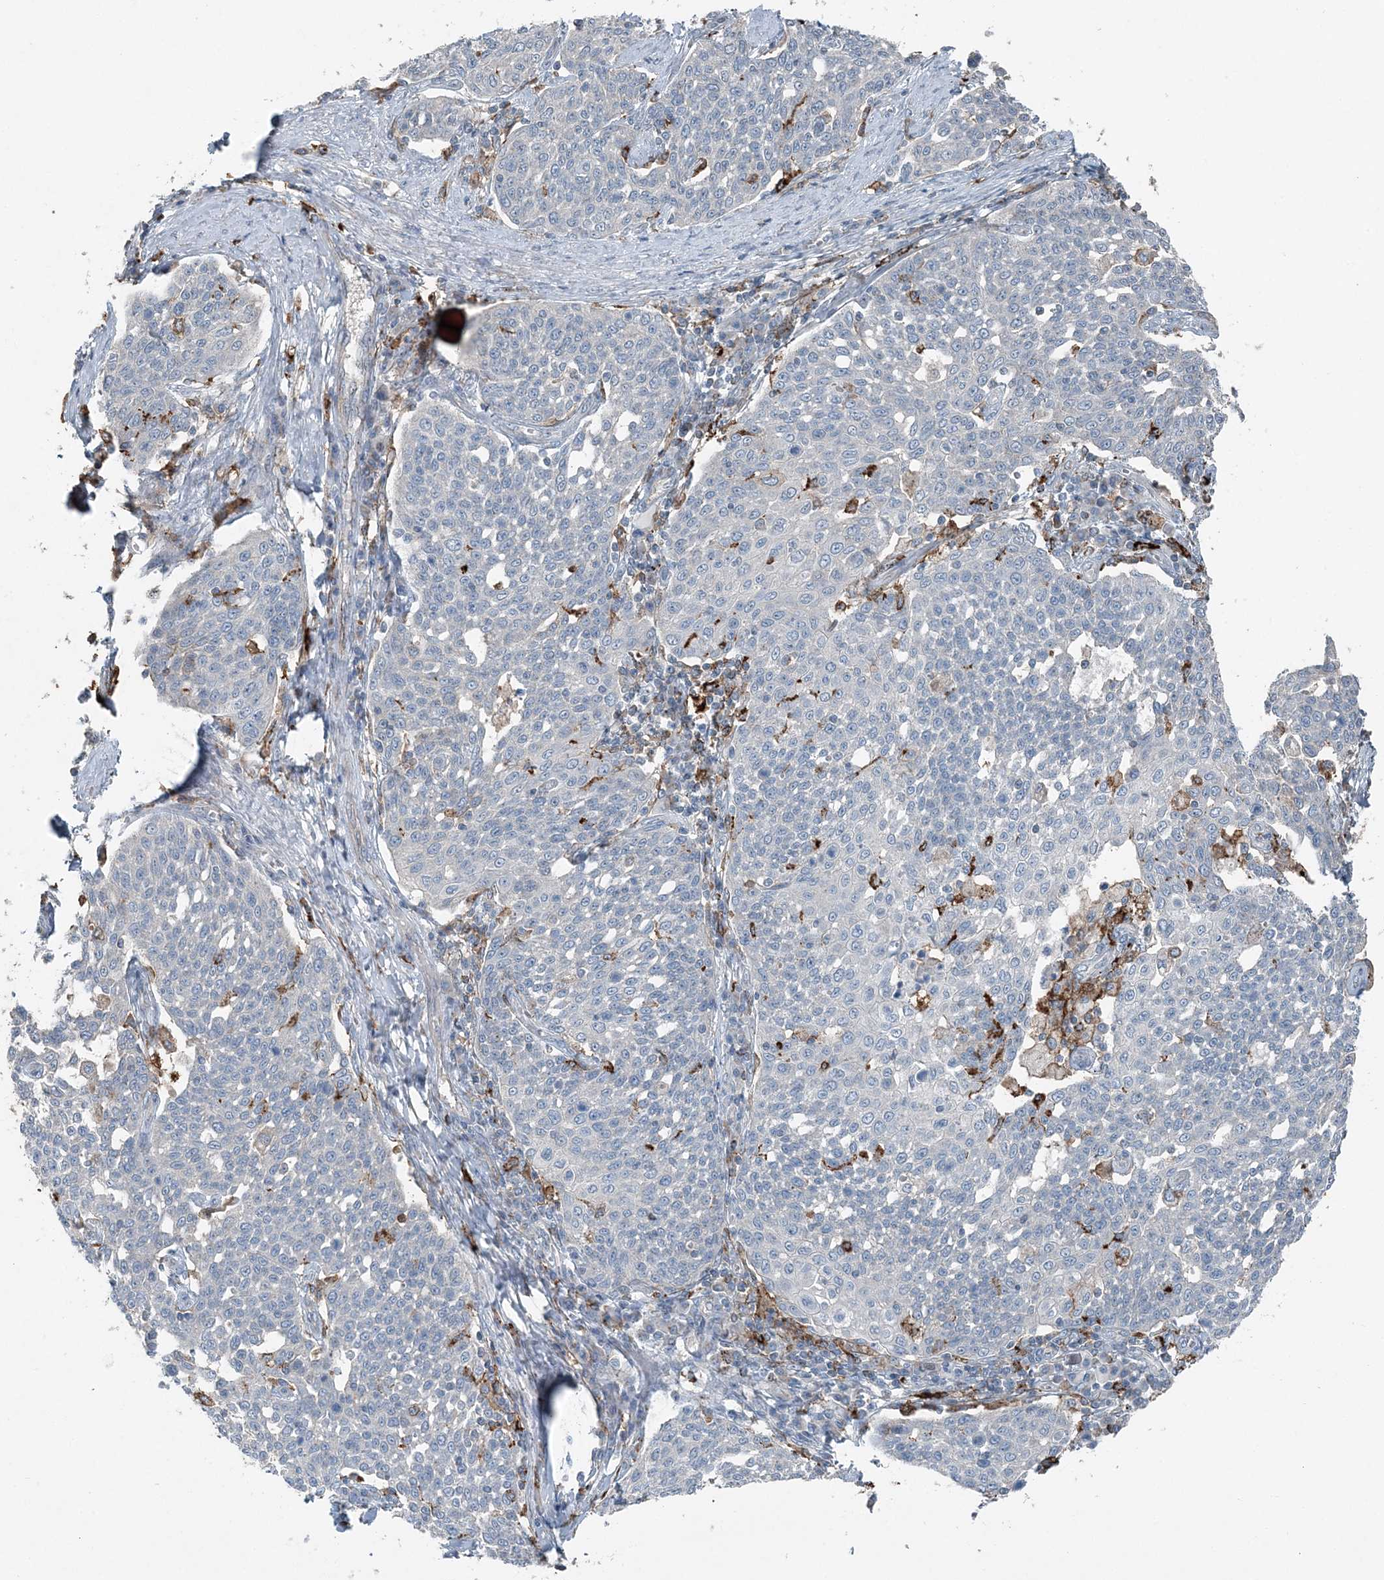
{"staining": {"intensity": "negative", "quantity": "none", "location": "none"}, "tissue": "cervical cancer", "cell_type": "Tumor cells", "image_type": "cancer", "snomed": [{"axis": "morphology", "description": "Squamous cell carcinoma, NOS"}, {"axis": "topography", "description": "Cervix"}], "caption": "This photomicrograph is of cervical cancer stained with immunohistochemistry (IHC) to label a protein in brown with the nuclei are counter-stained blue. There is no positivity in tumor cells.", "gene": "KY", "patient": {"sex": "female", "age": 34}}